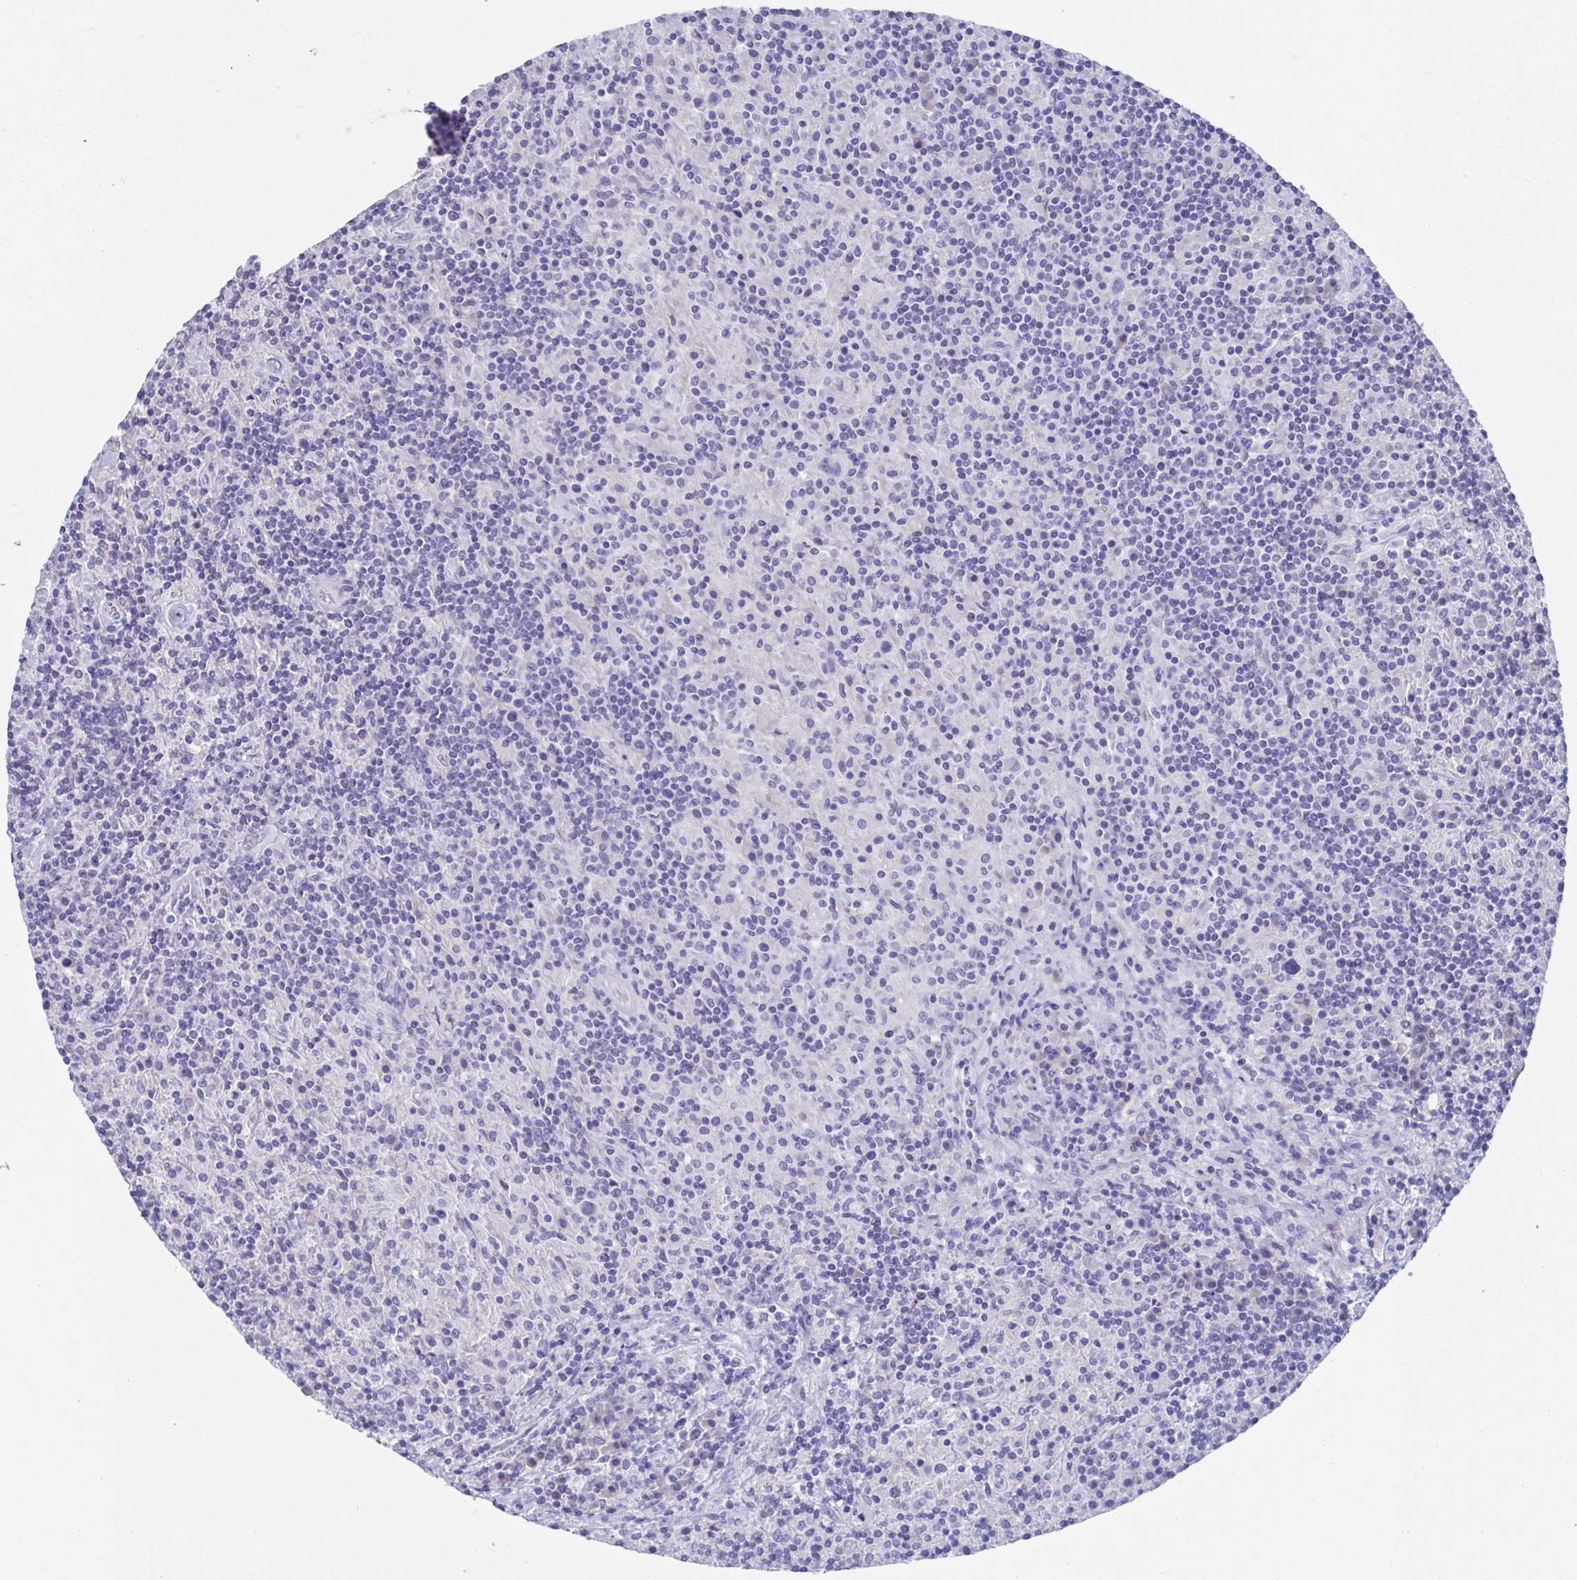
{"staining": {"intensity": "negative", "quantity": "none", "location": "none"}, "tissue": "lymphoma", "cell_type": "Tumor cells", "image_type": "cancer", "snomed": [{"axis": "morphology", "description": "Hodgkin's disease, NOS"}, {"axis": "topography", "description": "Lymph node"}], "caption": "High magnification brightfield microscopy of Hodgkin's disease stained with DAB (3,3'-diaminobenzidine) (brown) and counterstained with hematoxylin (blue): tumor cells show no significant staining.", "gene": "CDH2", "patient": {"sex": "male", "age": 70}}